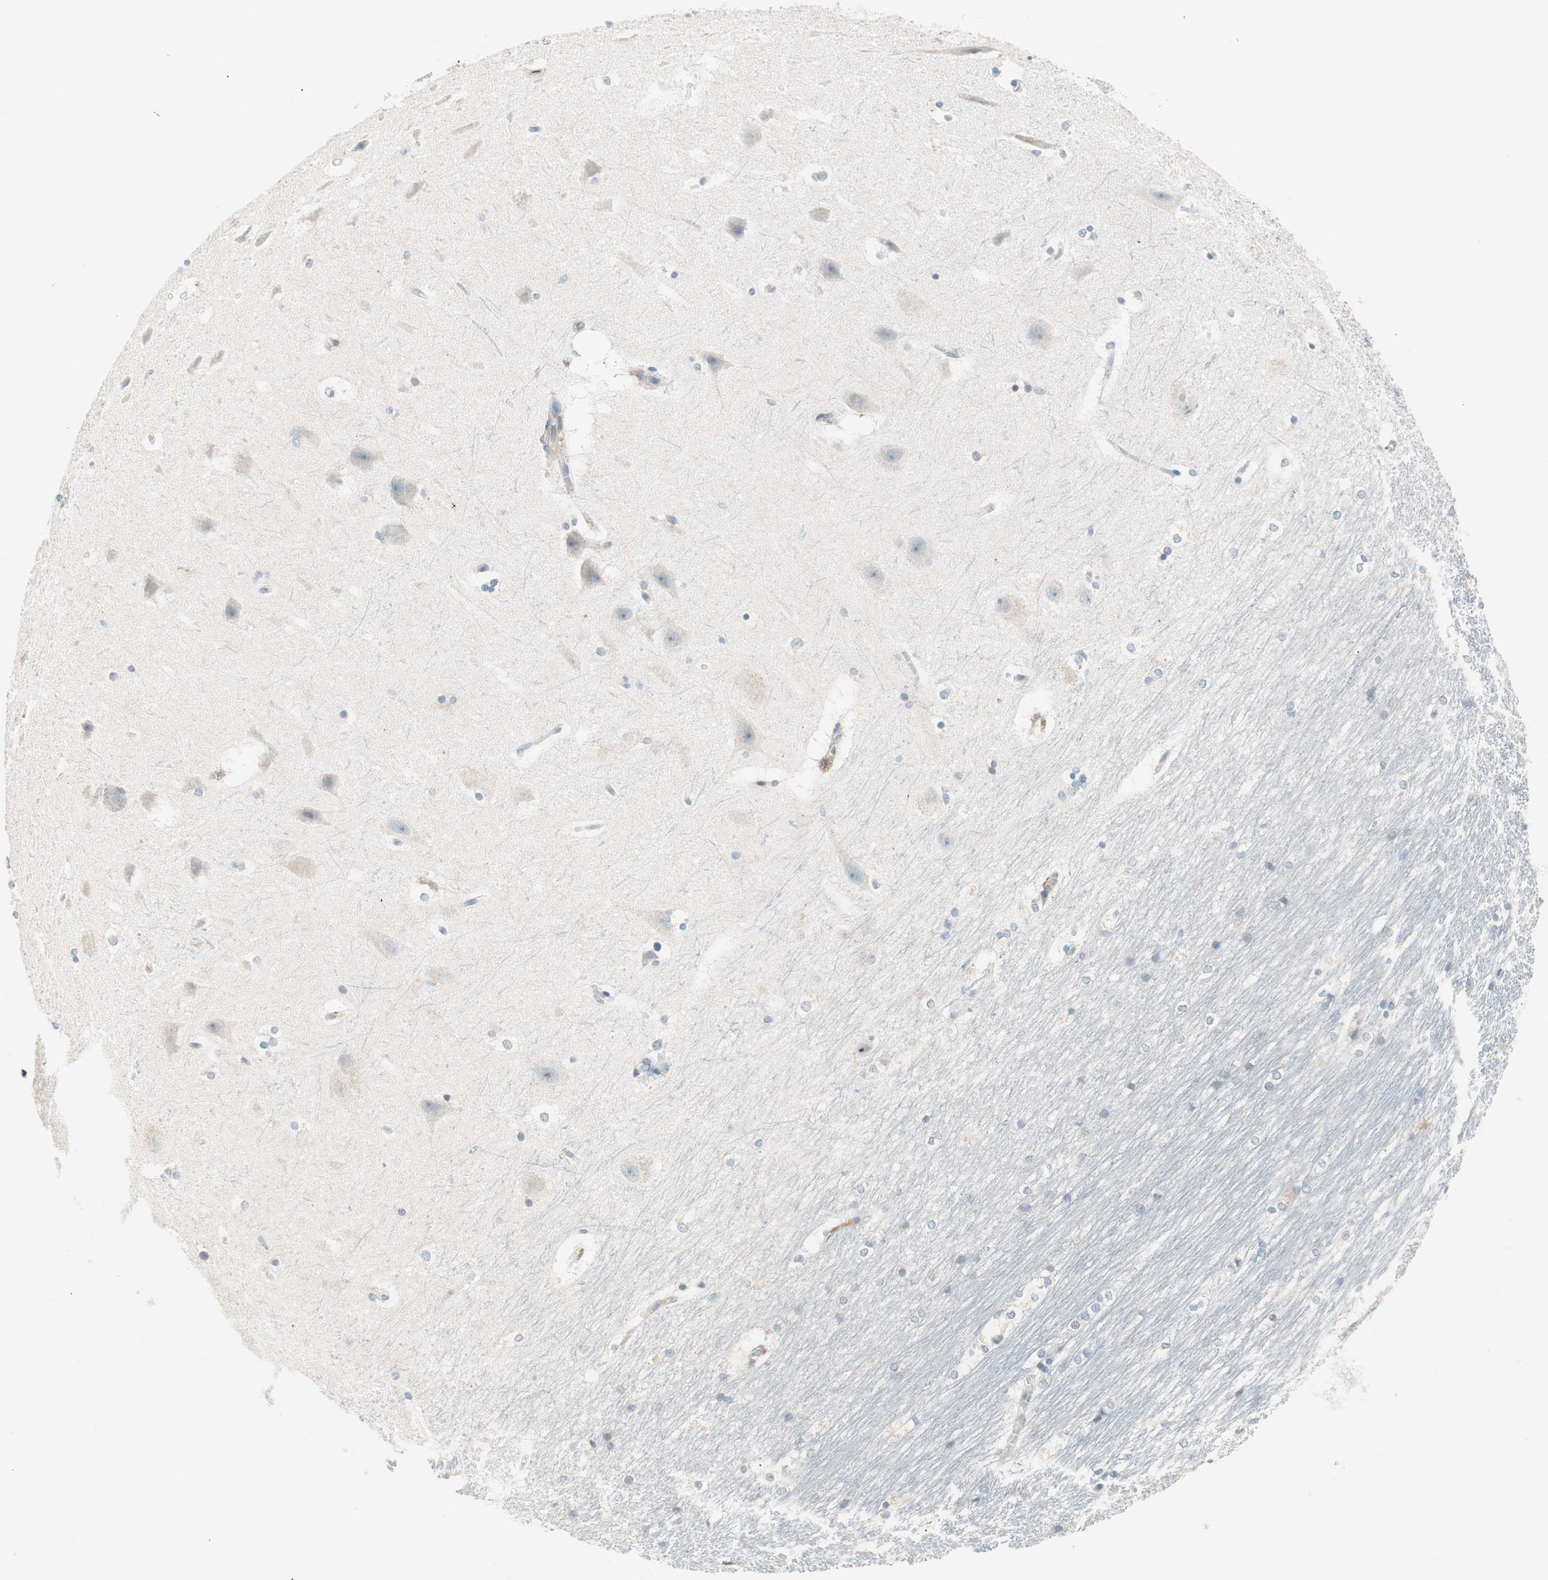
{"staining": {"intensity": "negative", "quantity": "none", "location": "none"}, "tissue": "hippocampus", "cell_type": "Glial cells", "image_type": "normal", "snomed": [{"axis": "morphology", "description": "Normal tissue, NOS"}, {"axis": "topography", "description": "Hippocampus"}], "caption": "Image shows no significant protein expression in glial cells of normal hippocampus. (DAB (3,3'-diaminobenzidine) immunohistochemistry (IHC) visualized using brightfield microscopy, high magnification).", "gene": "RAD54B", "patient": {"sex": "female", "age": 19}}